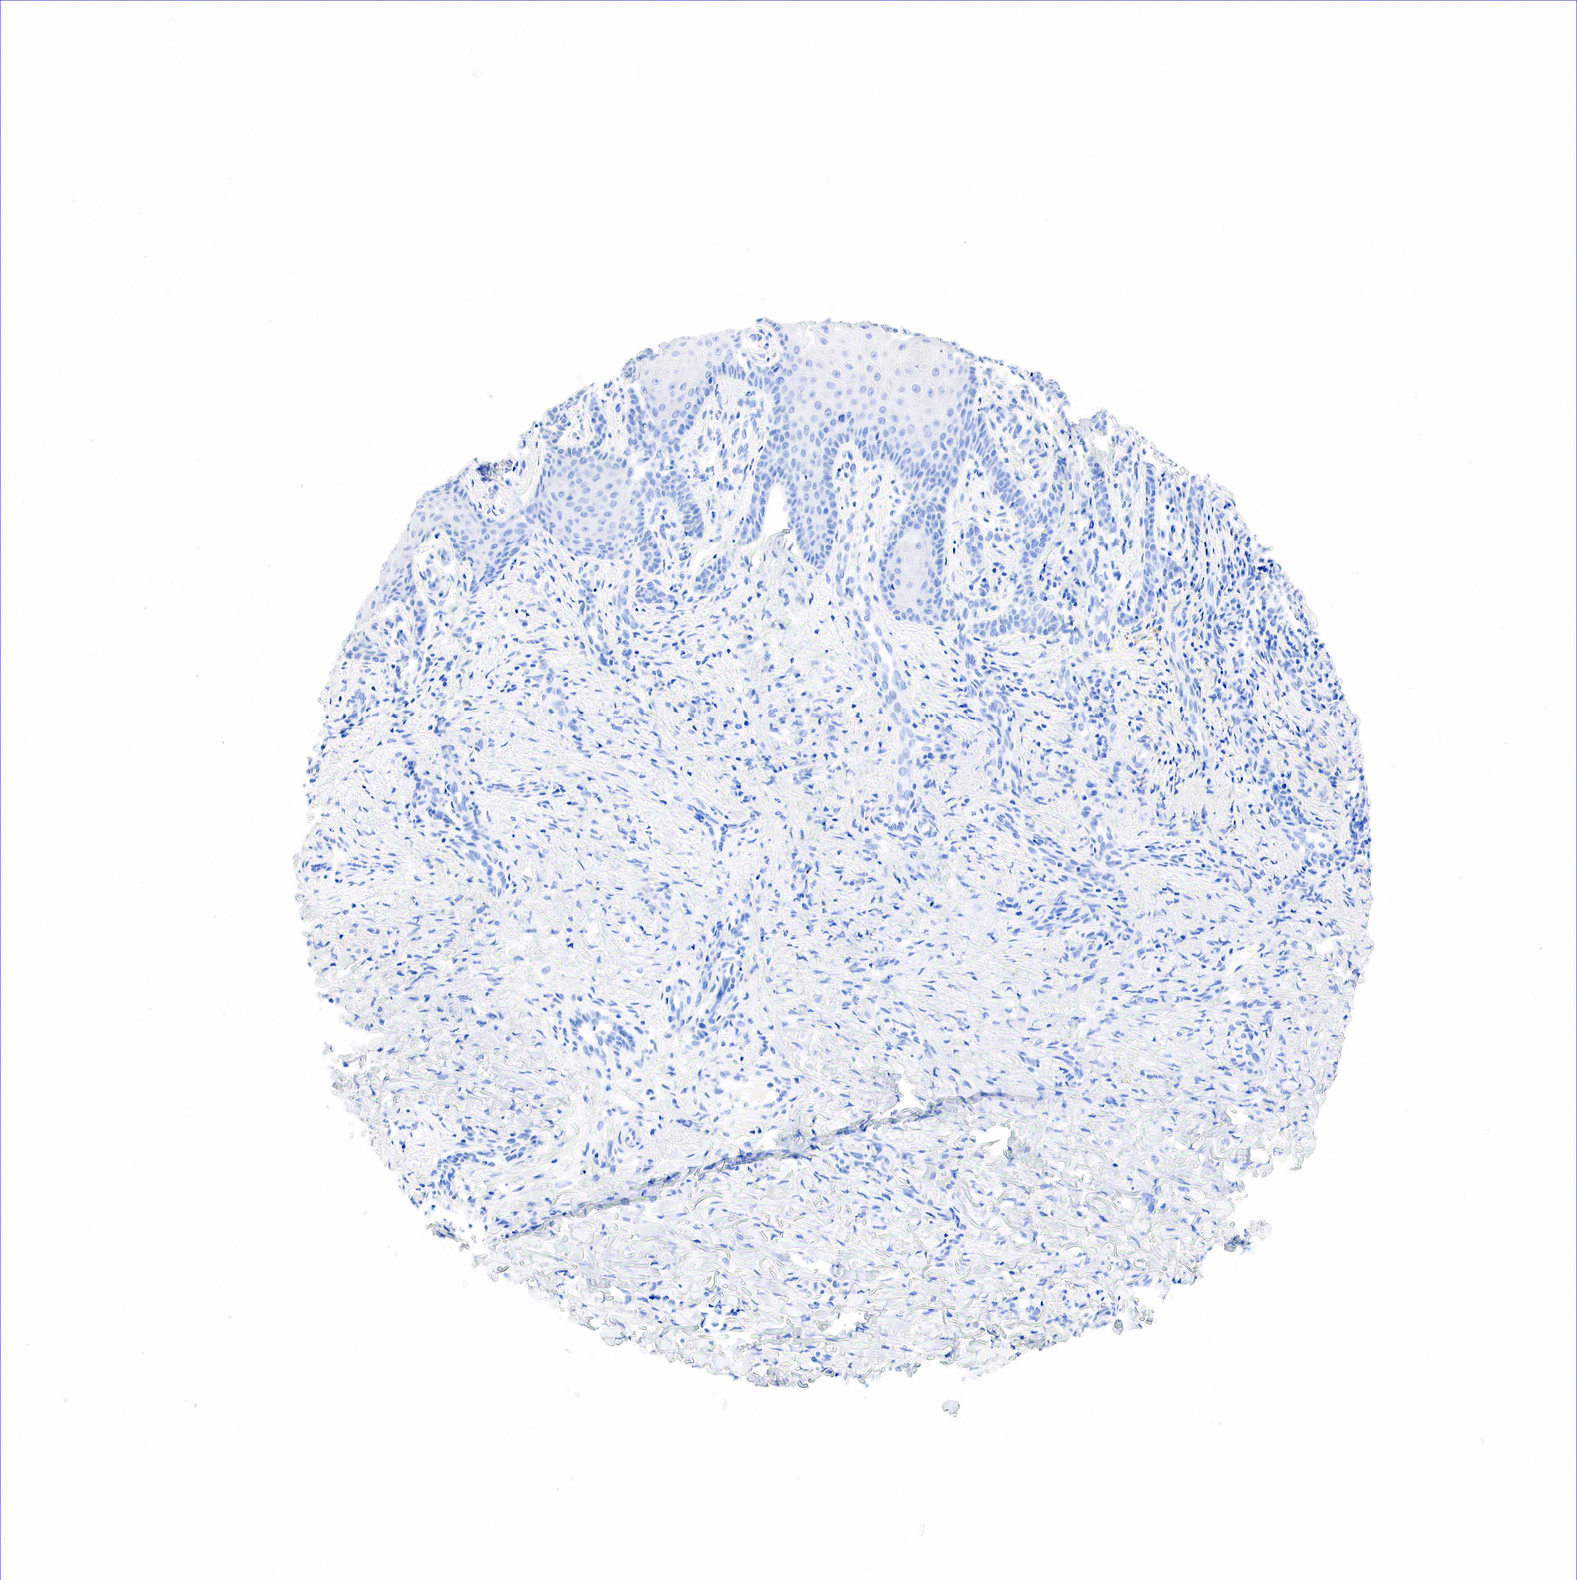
{"staining": {"intensity": "negative", "quantity": "none", "location": "none"}, "tissue": "skin cancer", "cell_type": "Tumor cells", "image_type": "cancer", "snomed": [{"axis": "morphology", "description": "Normal tissue, NOS"}, {"axis": "morphology", "description": "Basal cell carcinoma"}, {"axis": "topography", "description": "Skin"}], "caption": "Immunohistochemical staining of human skin basal cell carcinoma shows no significant positivity in tumor cells. Nuclei are stained in blue.", "gene": "NKX2-1", "patient": {"sex": "male", "age": 81}}